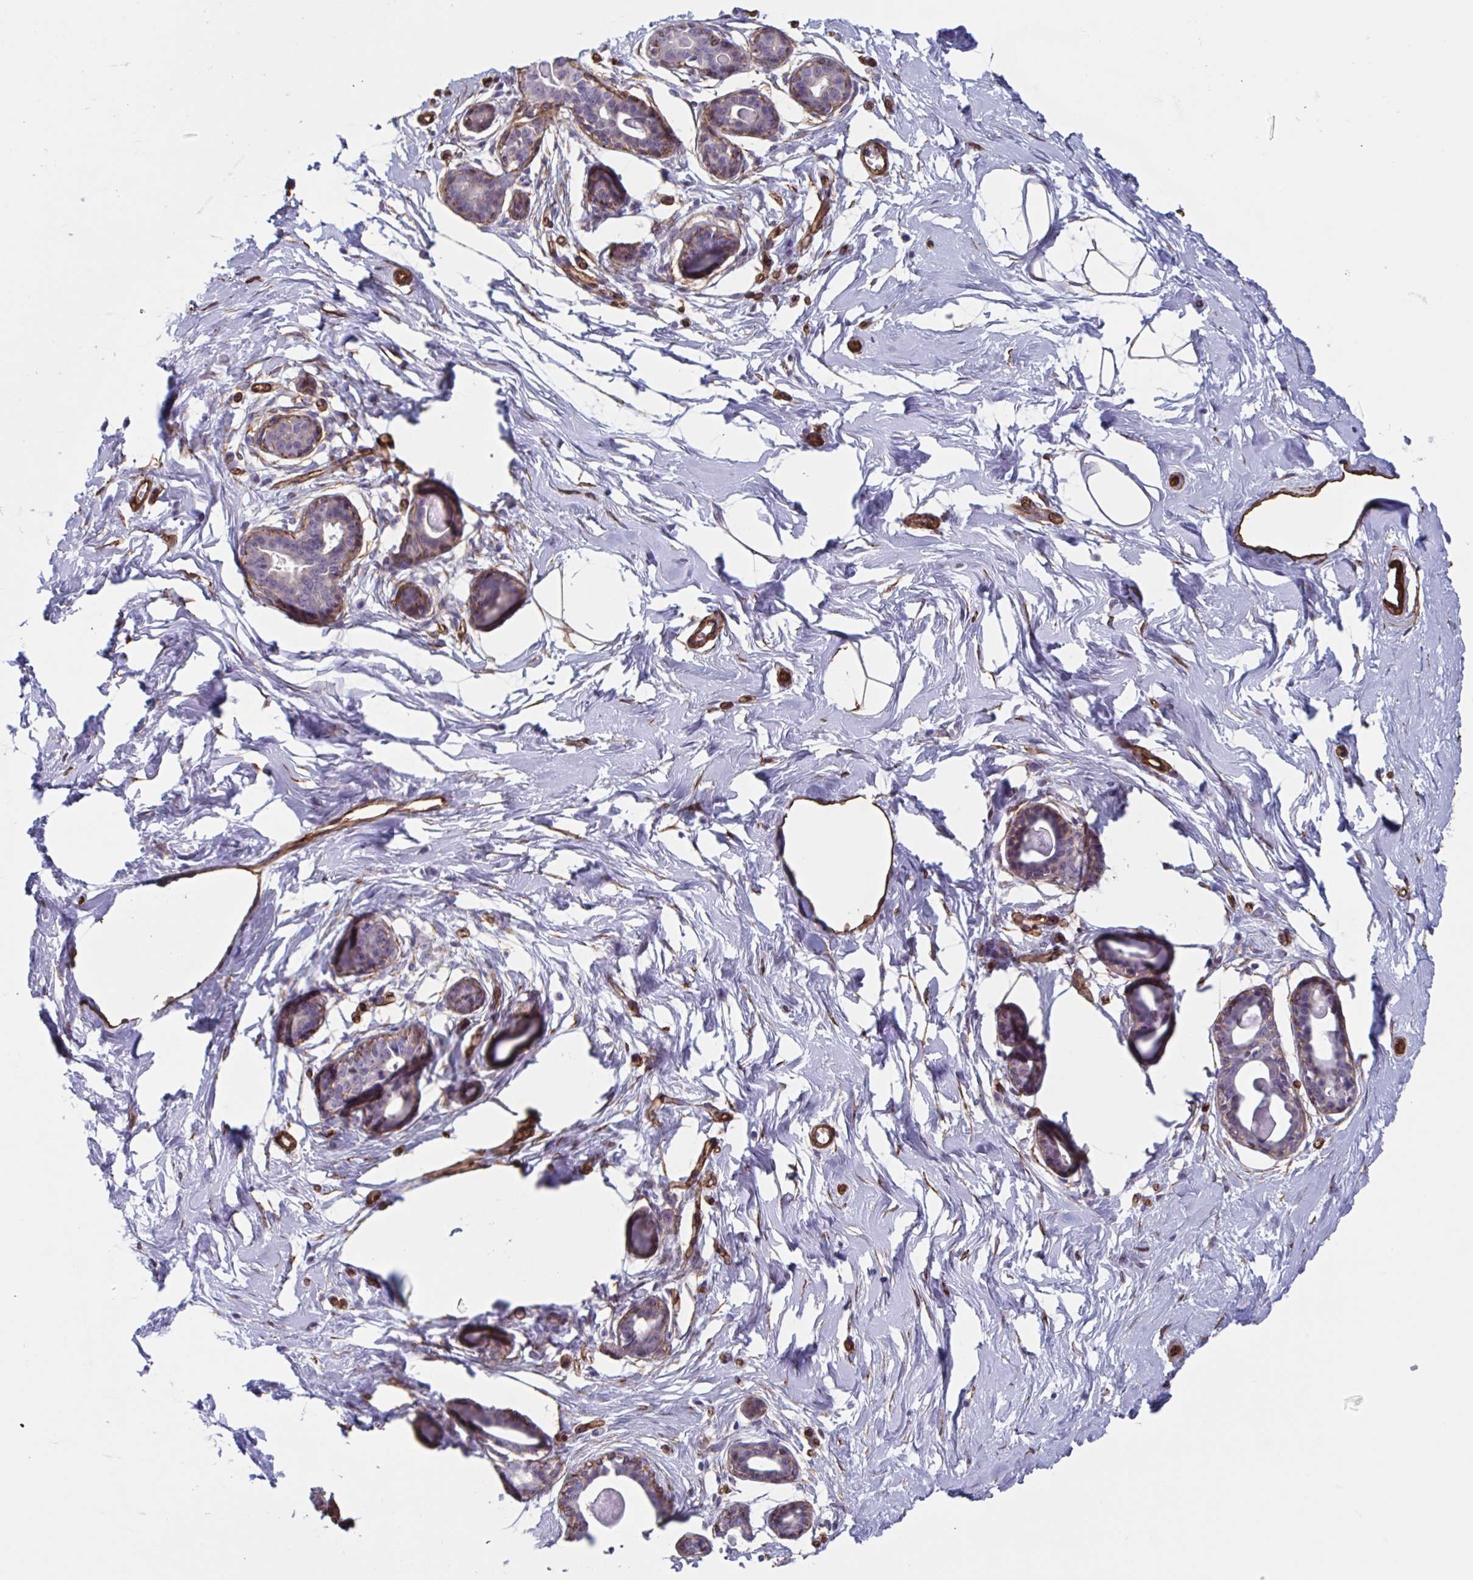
{"staining": {"intensity": "moderate", "quantity": ">75%", "location": "cytoplasmic/membranous"}, "tissue": "breast", "cell_type": "Adipocytes", "image_type": "normal", "snomed": [{"axis": "morphology", "description": "Normal tissue, NOS"}, {"axis": "topography", "description": "Breast"}], "caption": "DAB (3,3'-diaminobenzidine) immunohistochemical staining of normal human breast exhibits moderate cytoplasmic/membranous protein expression in approximately >75% of adipocytes.", "gene": "CITED4", "patient": {"sex": "female", "age": 45}}